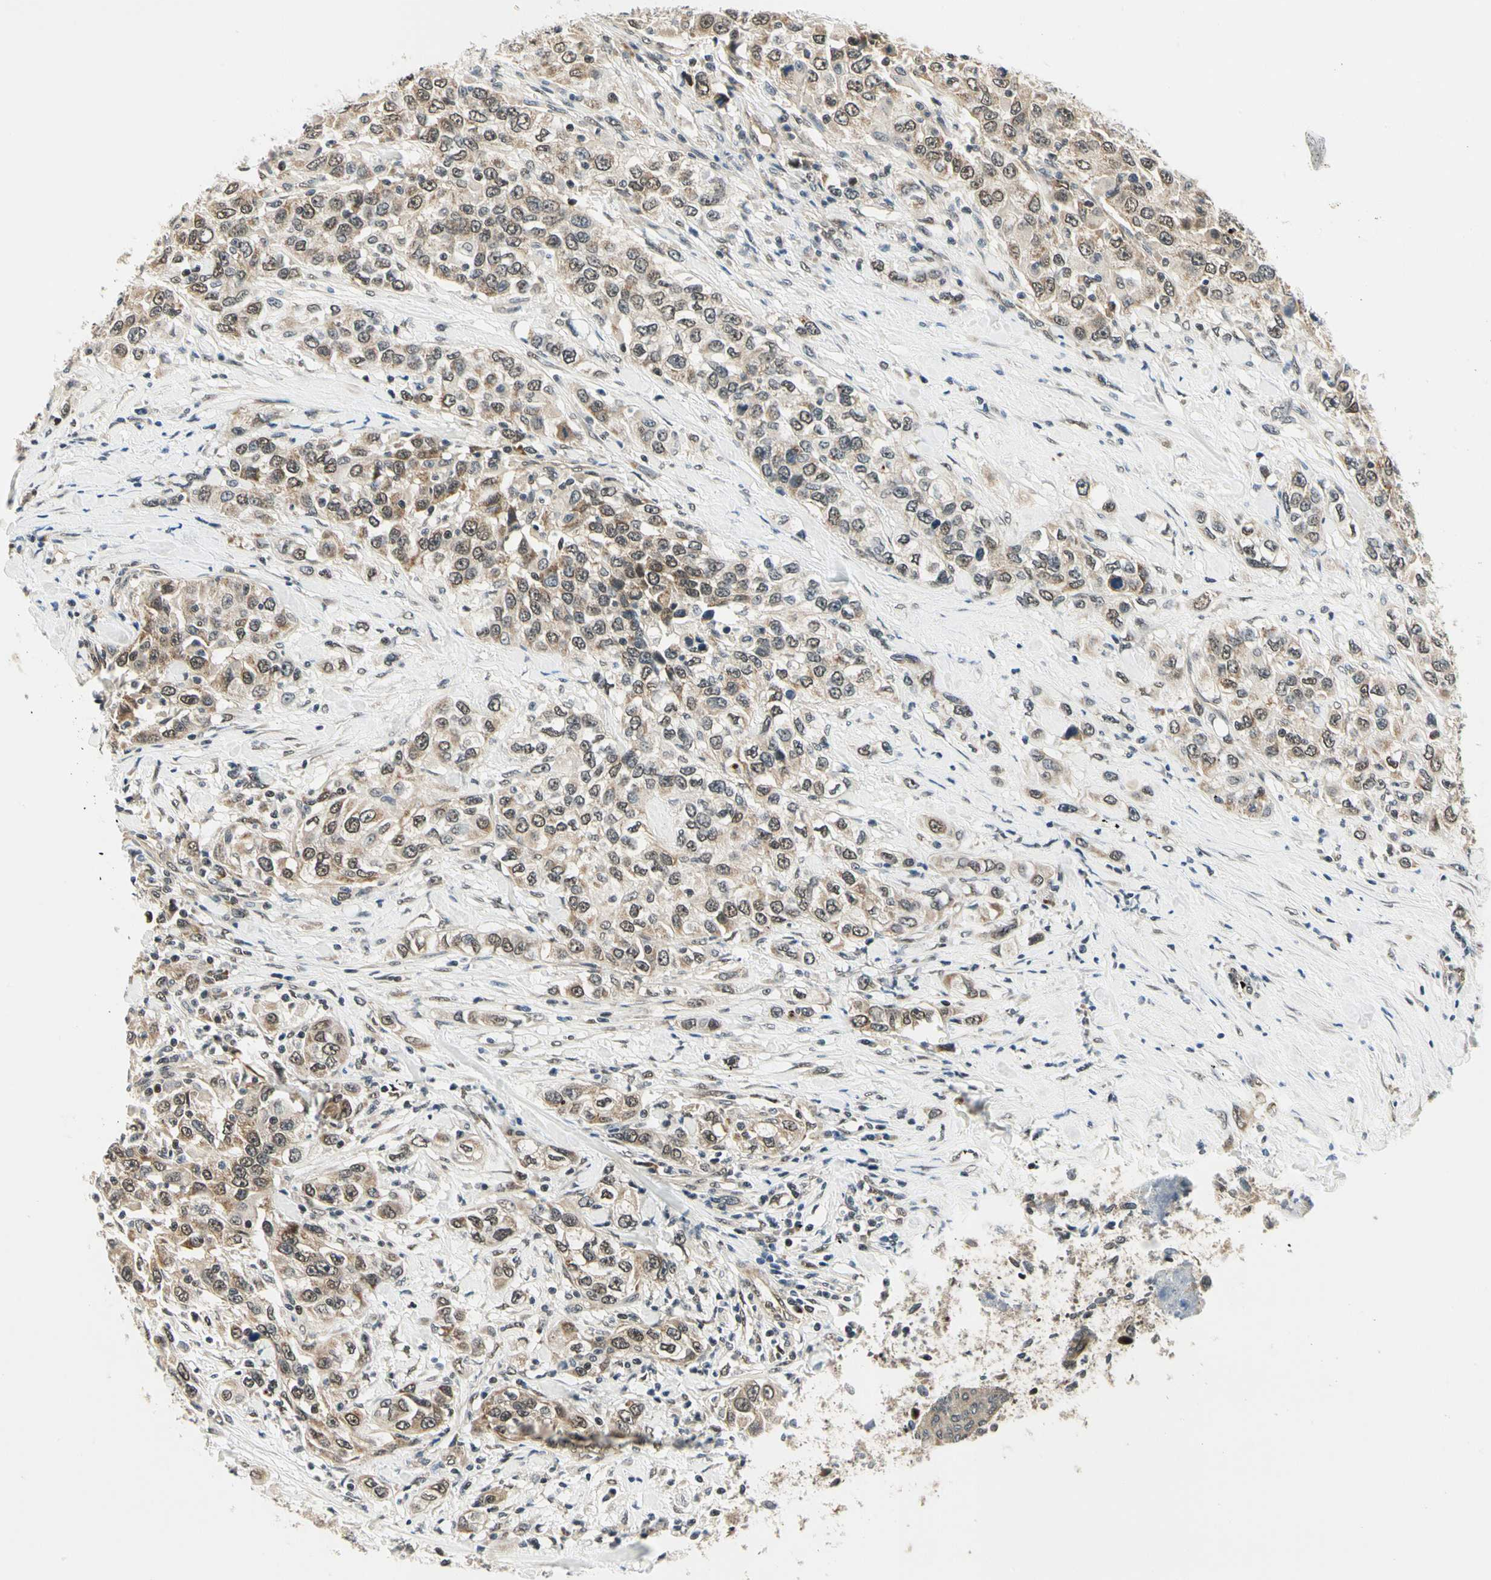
{"staining": {"intensity": "strong", "quantity": ">75%", "location": "cytoplasmic/membranous"}, "tissue": "urothelial cancer", "cell_type": "Tumor cells", "image_type": "cancer", "snomed": [{"axis": "morphology", "description": "Urothelial carcinoma, High grade"}, {"axis": "topography", "description": "Urinary bladder"}], "caption": "High-magnification brightfield microscopy of urothelial cancer stained with DAB (3,3'-diaminobenzidine) (brown) and counterstained with hematoxylin (blue). tumor cells exhibit strong cytoplasmic/membranous expression is seen in about>75% of cells. (Brightfield microscopy of DAB IHC at high magnification).", "gene": "PDK2", "patient": {"sex": "female", "age": 80}}